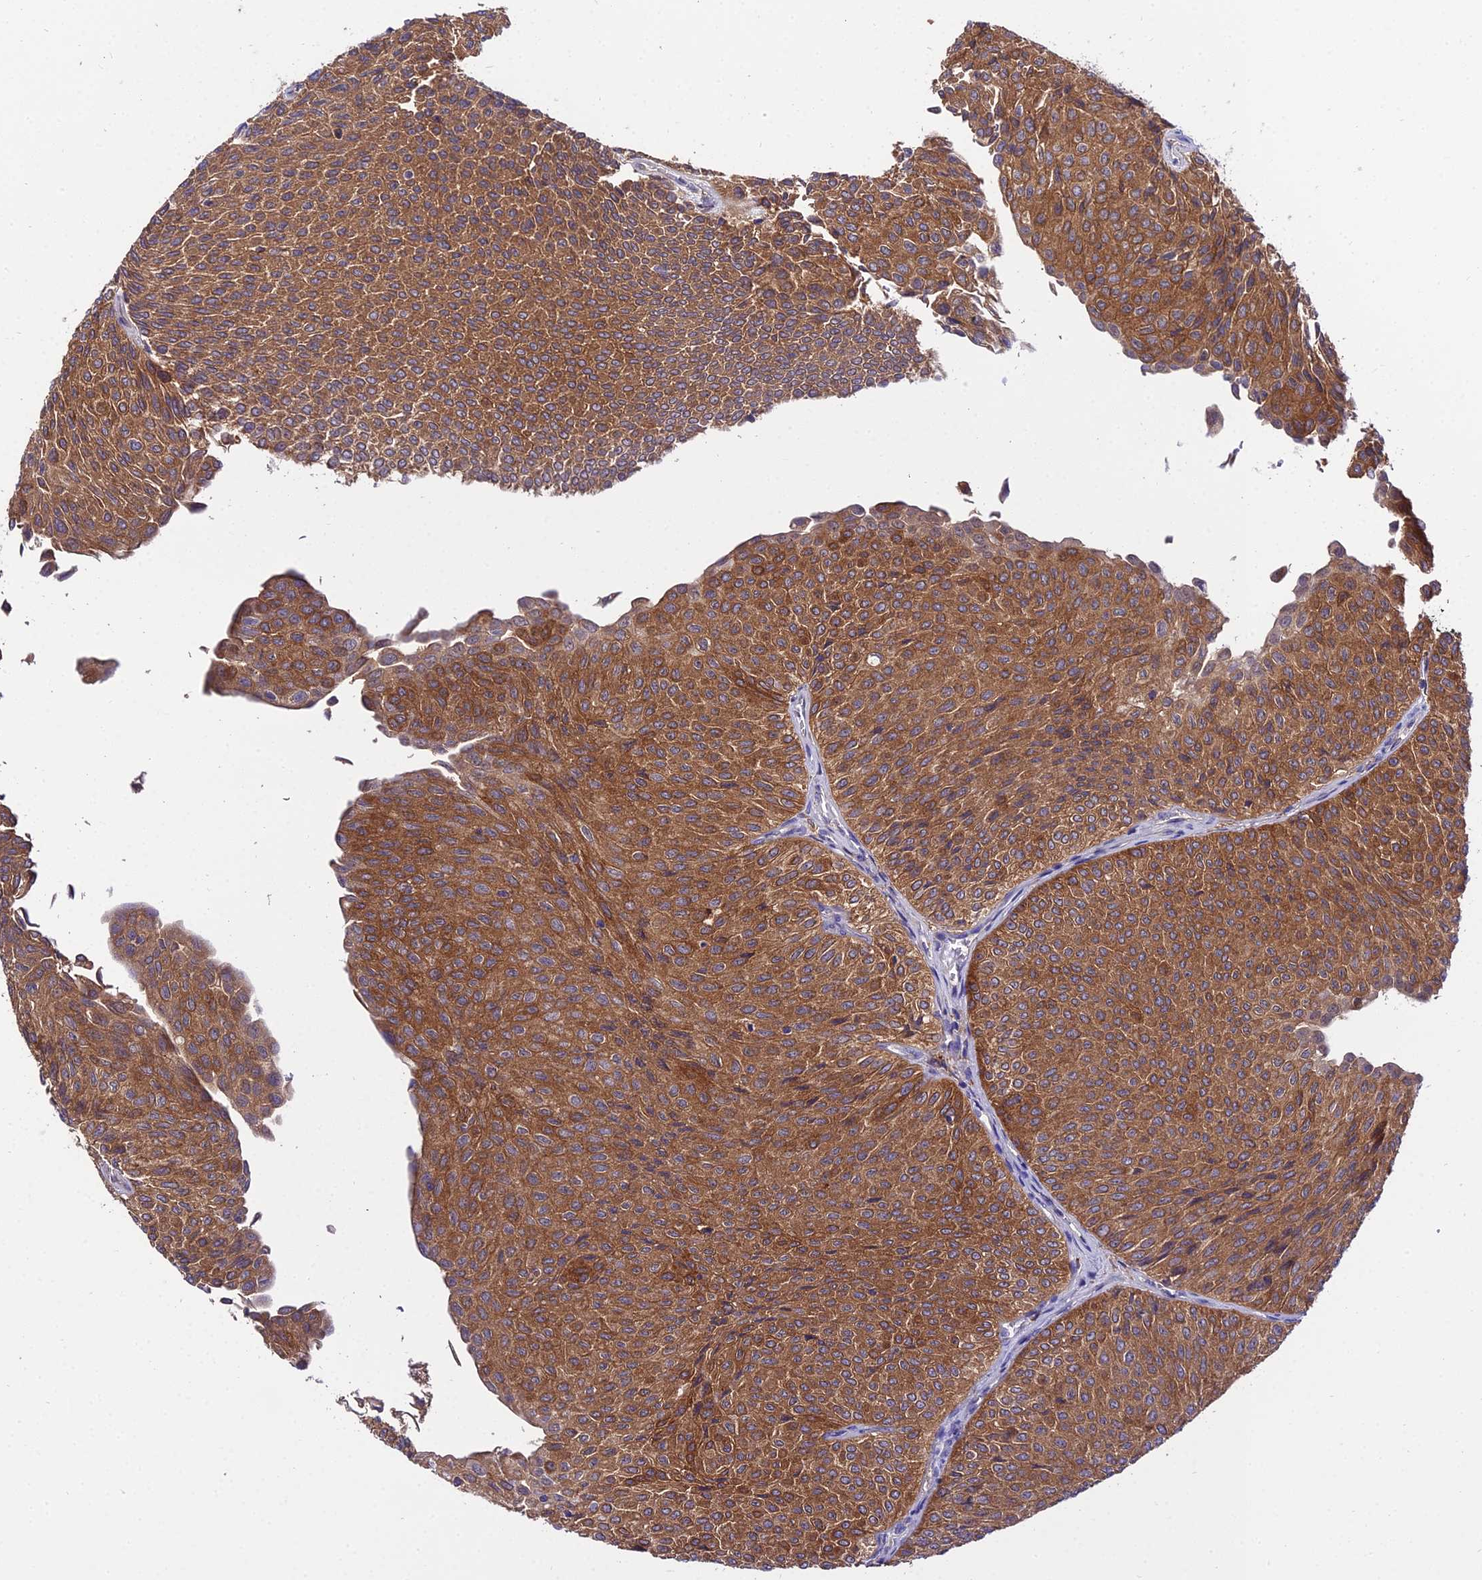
{"staining": {"intensity": "moderate", "quantity": ">75%", "location": "cytoplasmic/membranous"}, "tissue": "urothelial cancer", "cell_type": "Tumor cells", "image_type": "cancer", "snomed": [{"axis": "morphology", "description": "Urothelial carcinoma, Low grade"}, {"axis": "topography", "description": "Urinary bladder"}], "caption": "IHC of low-grade urothelial carcinoma reveals medium levels of moderate cytoplasmic/membranous positivity in about >75% of tumor cells.", "gene": "C2orf69", "patient": {"sex": "male", "age": 78}}